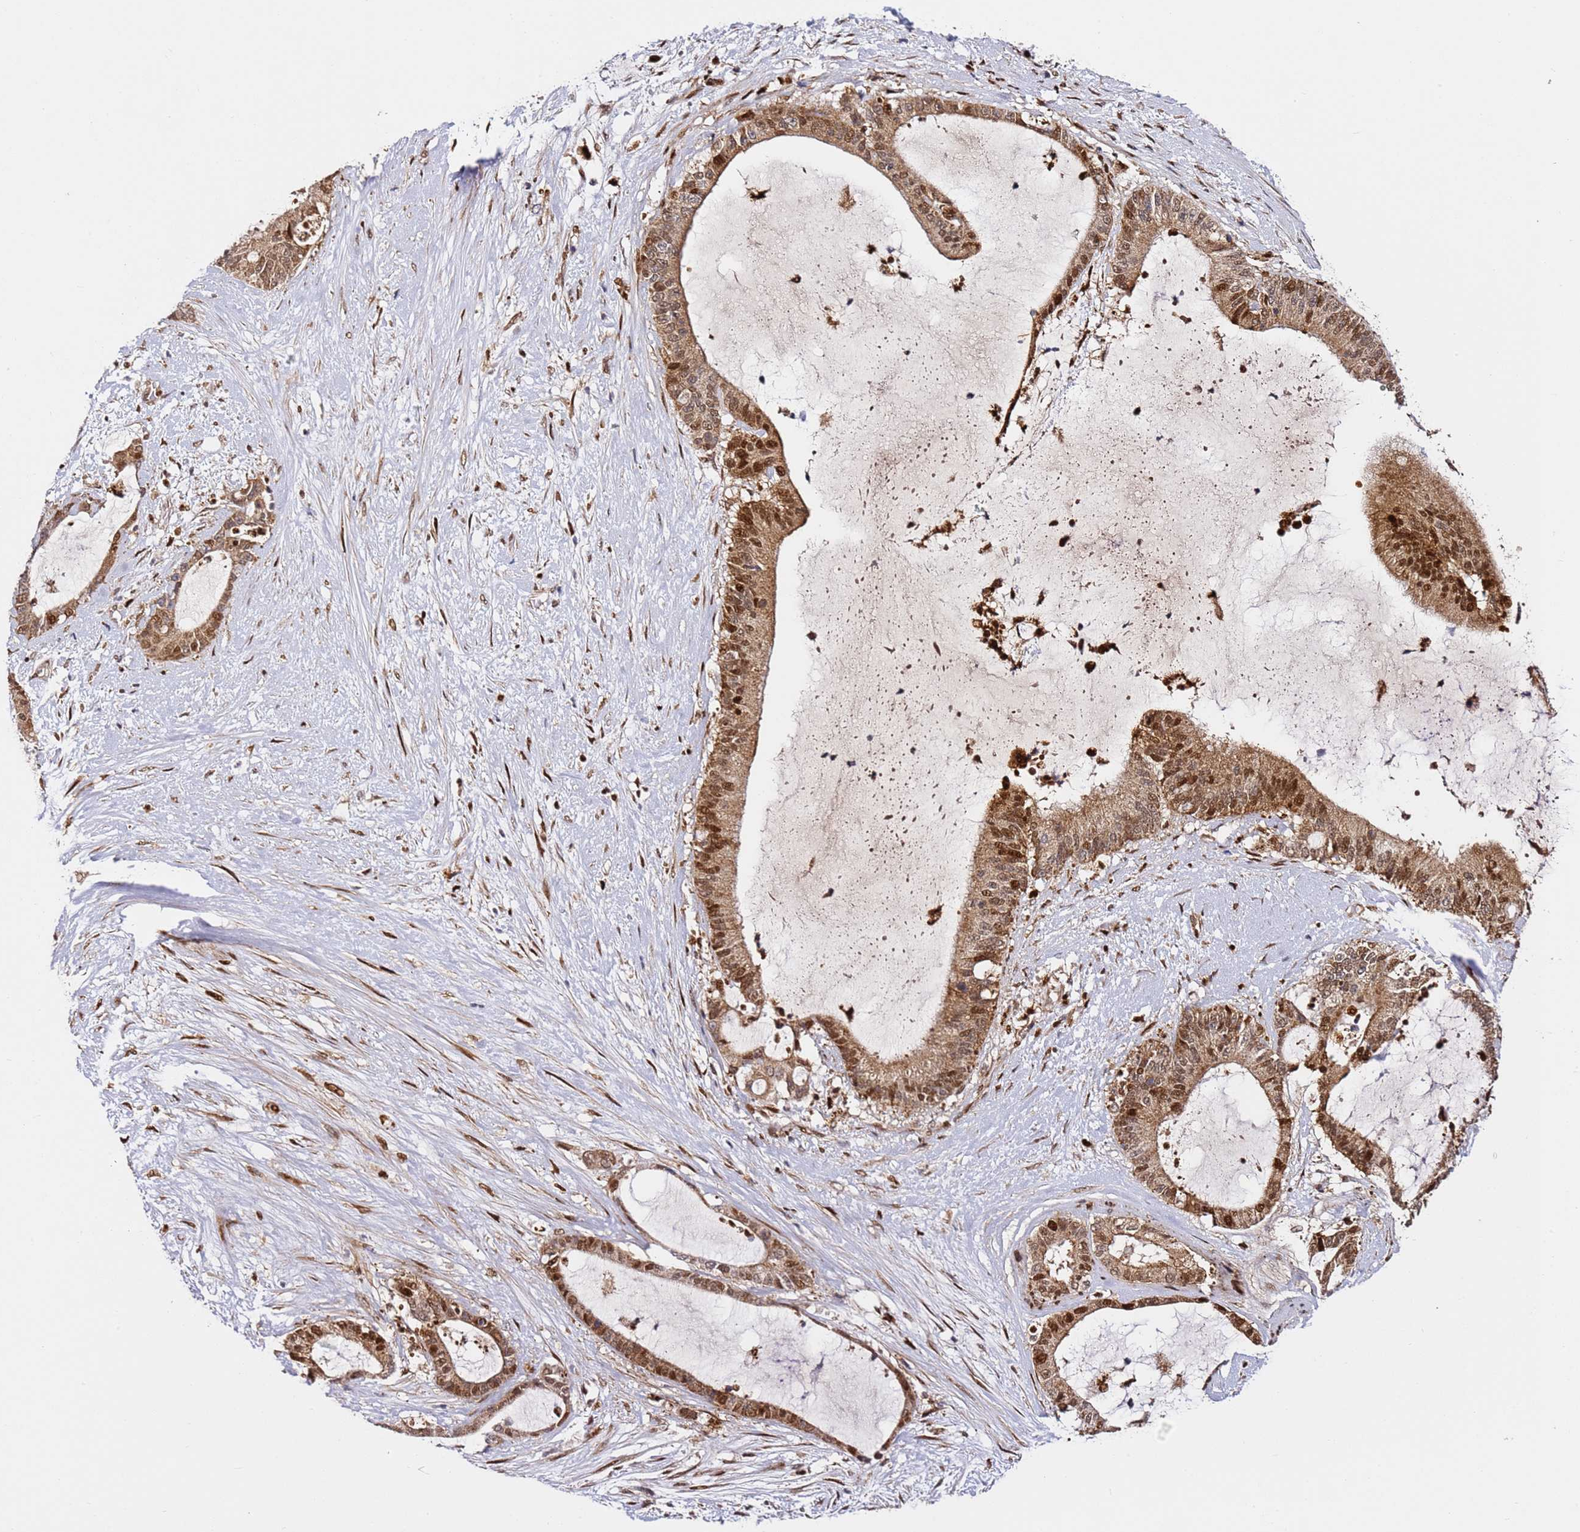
{"staining": {"intensity": "moderate", "quantity": ">75%", "location": "cytoplasmic/membranous,nuclear"}, "tissue": "liver cancer", "cell_type": "Tumor cells", "image_type": "cancer", "snomed": [{"axis": "morphology", "description": "Normal tissue, NOS"}, {"axis": "morphology", "description": "Cholangiocarcinoma"}, {"axis": "topography", "description": "Liver"}, {"axis": "topography", "description": "Peripheral nerve tissue"}], "caption": "Immunohistochemical staining of liver cancer reveals medium levels of moderate cytoplasmic/membranous and nuclear protein expression in about >75% of tumor cells.", "gene": "SMOX", "patient": {"sex": "female", "age": 73}}